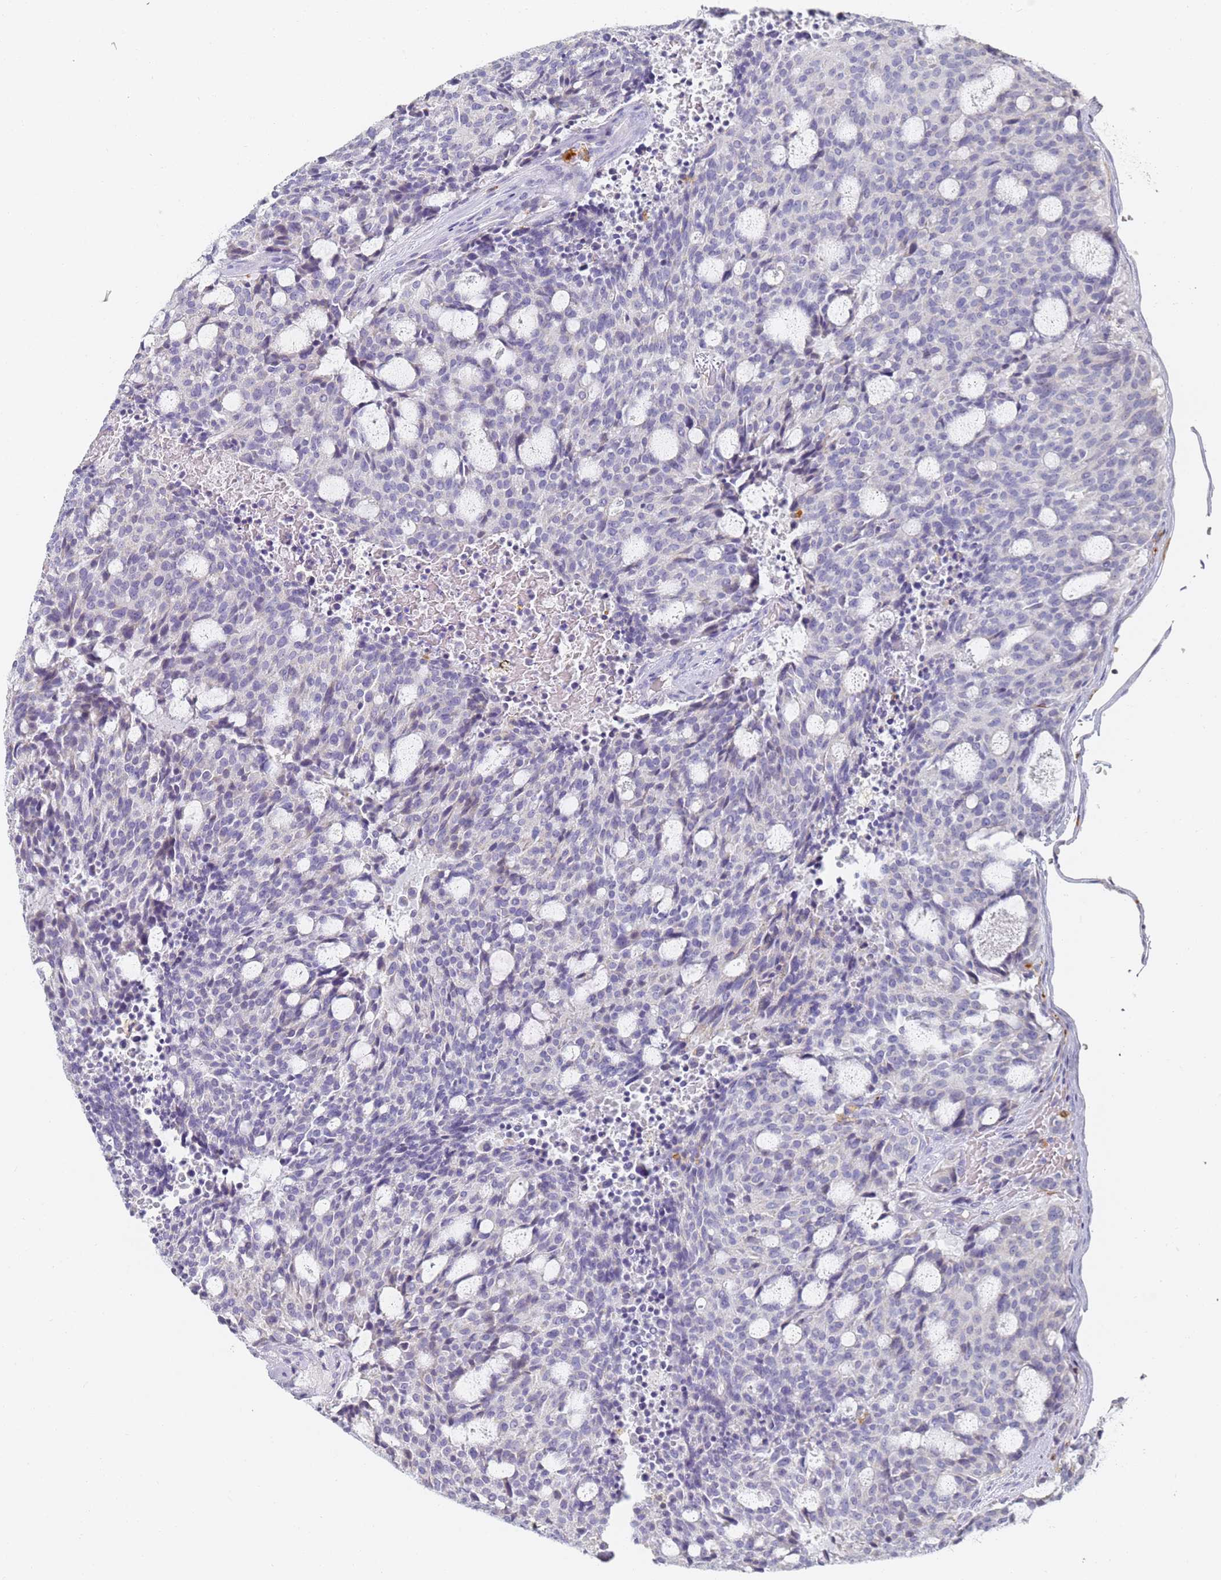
{"staining": {"intensity": "negative", "quantity": "none", "location": "none"}, "tissue": "carcinoid", "cell_type": "Tumor cells", "image_type": "cancer", "snomed": [{"axis": "morphology", "description": "Carcinoid, malignant, NOS"}, {"axis": "topography", "description": "Pancreas"}], "caption": "DAB immunohistochemical staining of carcinoid (malignant) shows no significant staining in tumor cells.", "gene": "BIN2", "patient": {"sex": "female", "age": 54}}